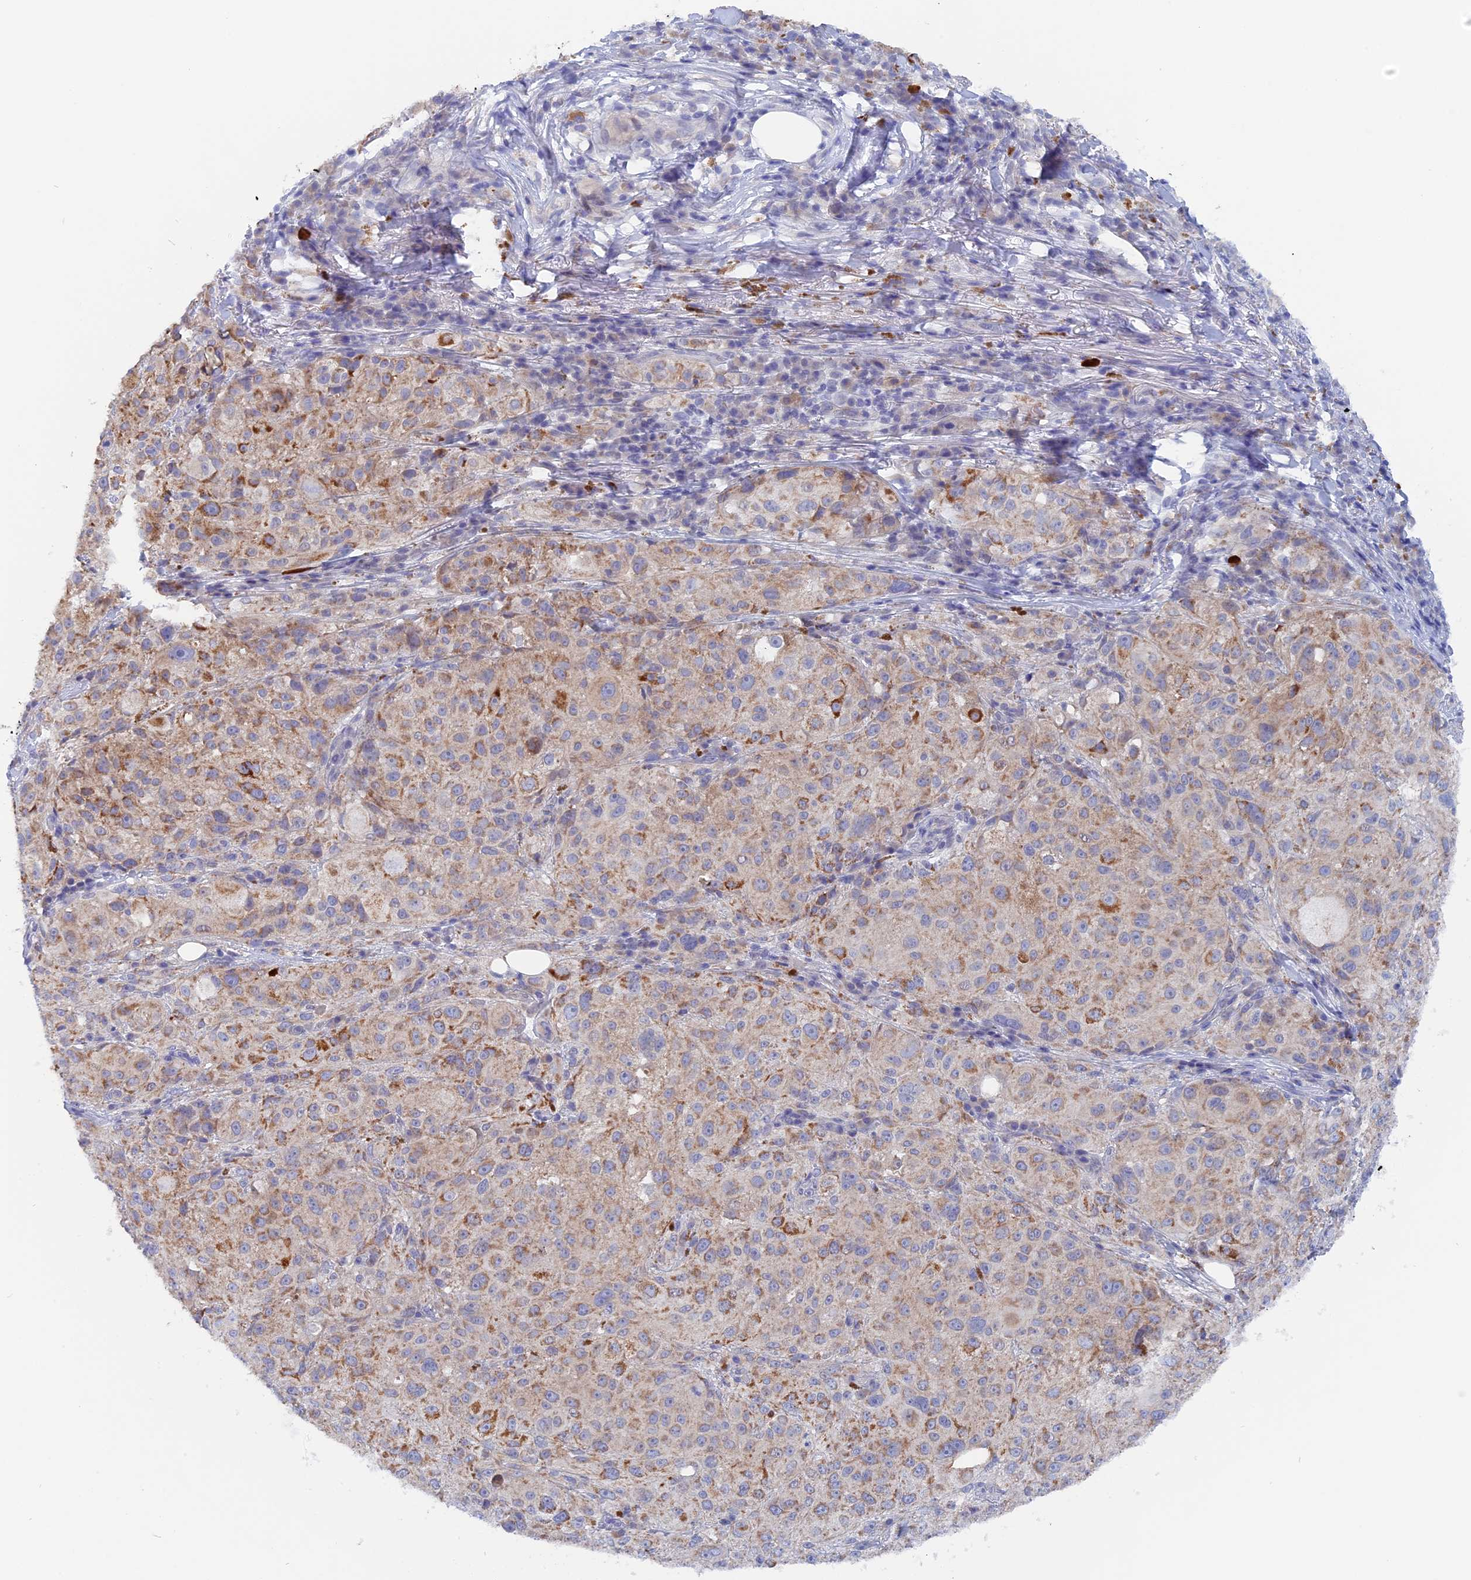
{"staining": {"intensity": "moderate", "quantity": "25%-75%", "location": "cytoplasmic/membranous"}, "tissue": "melanoma", "cell_type": "Tumor cells", "image_type": "cancer", "snomed": [{"axis": "morphology", "description": "Necrosis, NOS"}, {"axis": "morphology", "description": "Malignant melanoma, NOS"}, {"axis": "topography", "description": "Skin"}], "caption": "Immunohistochemical staining of human malignant melanoma reveals moderate cytoplasmic/membranous protein positivity in approximately 25%-75% of tumor cells.", "gene": "DACT3", "patient": {"sex": "female", "age": 87}}